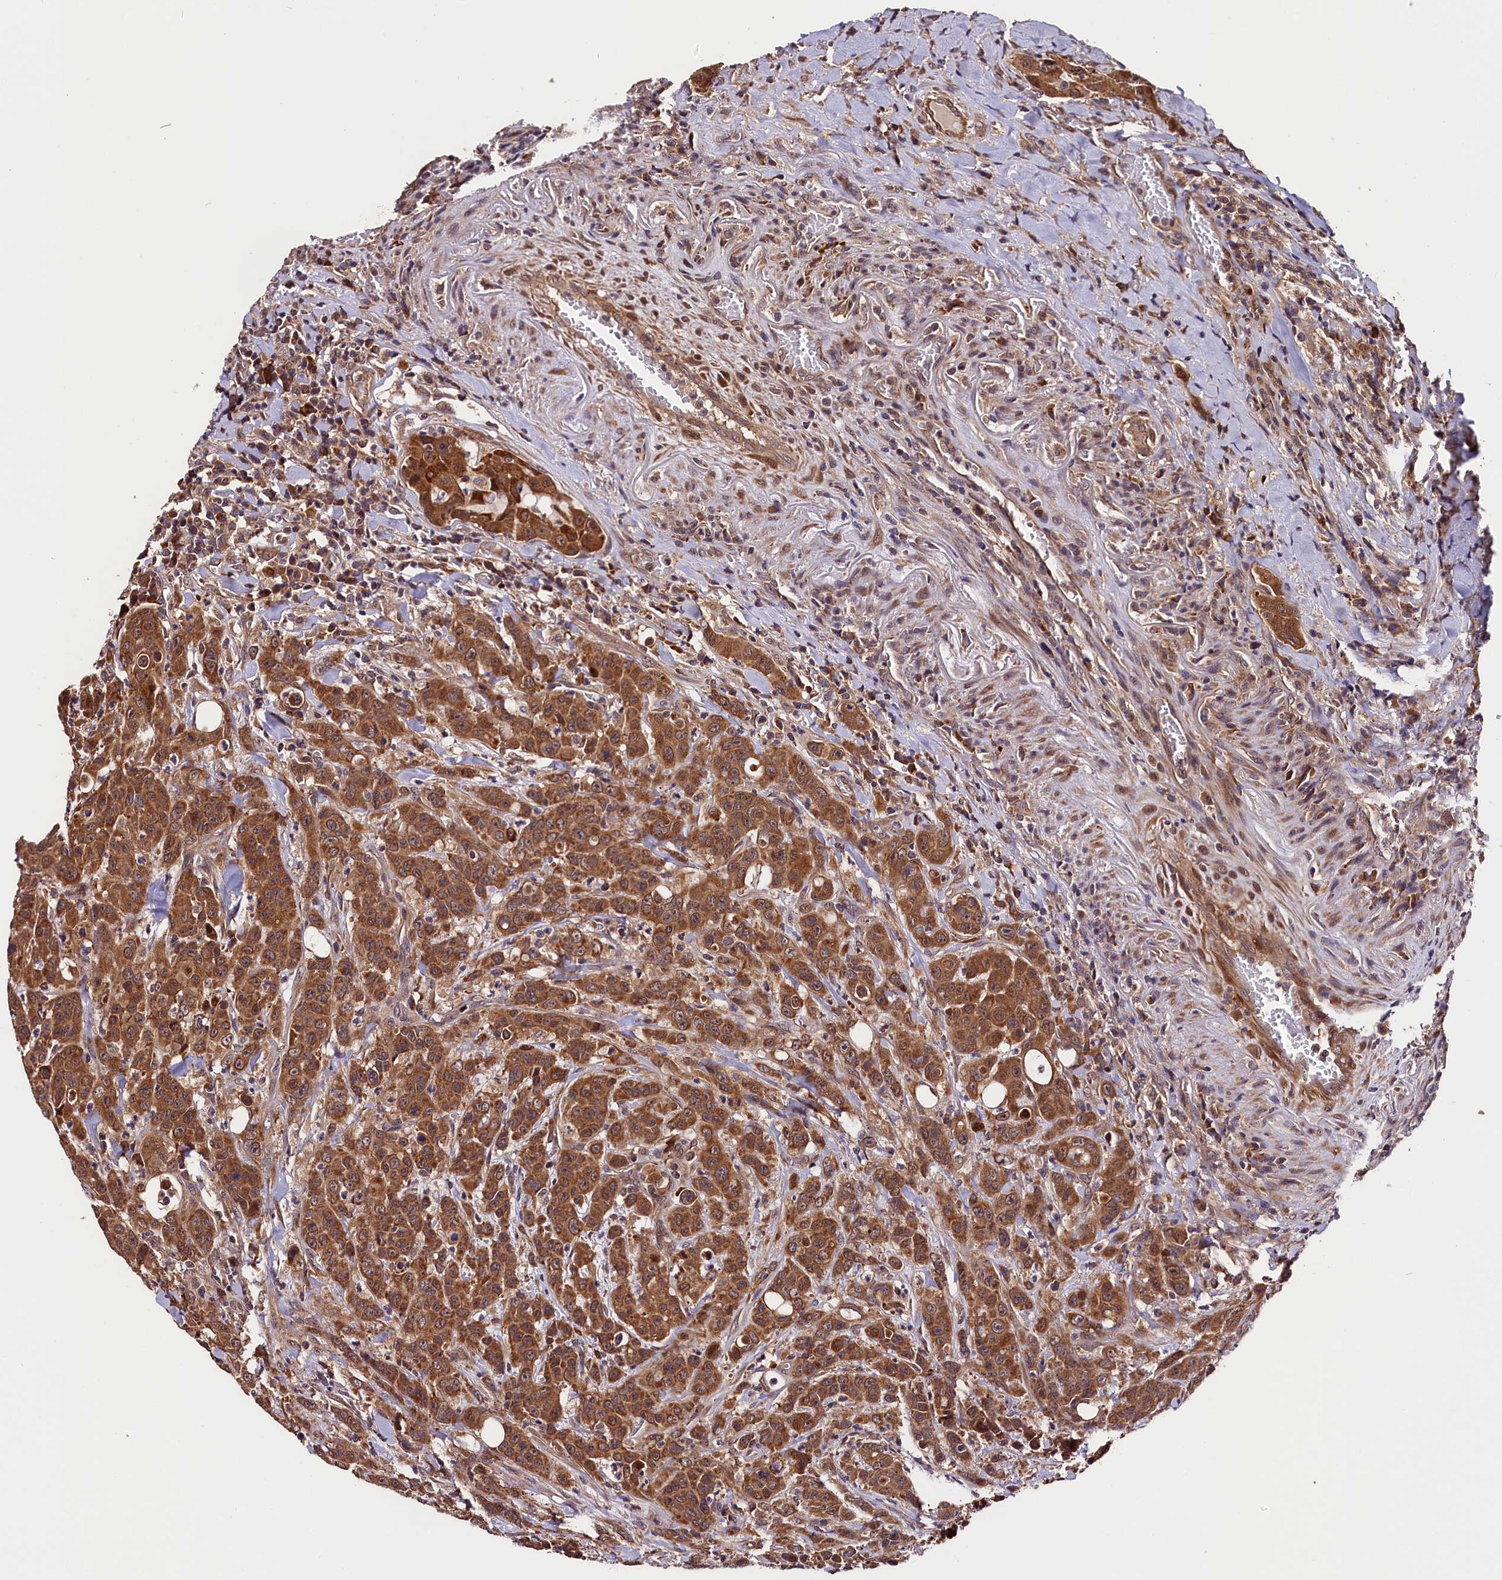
{"staining": {"intensity": "strong", "quantity": ">75%", "location": "cytoplasmic/membranous"}, "tissue": "colorectal cancer", "cell_type": "Tumor cells", "image_type": "cancer", "snomed": [{"axis": "morphology", "description": "Adenocarcinoma, NOS"}, {"axis": "topography", "description": "Colon"}], "caption": "Immunohistochemical staining of colorectal cancer shows strong cytoplasmic/membranous protein staining in about >75% of tumor cells.", "gene": "DOHH", "patient": {"sex": "male", "age": 62}}